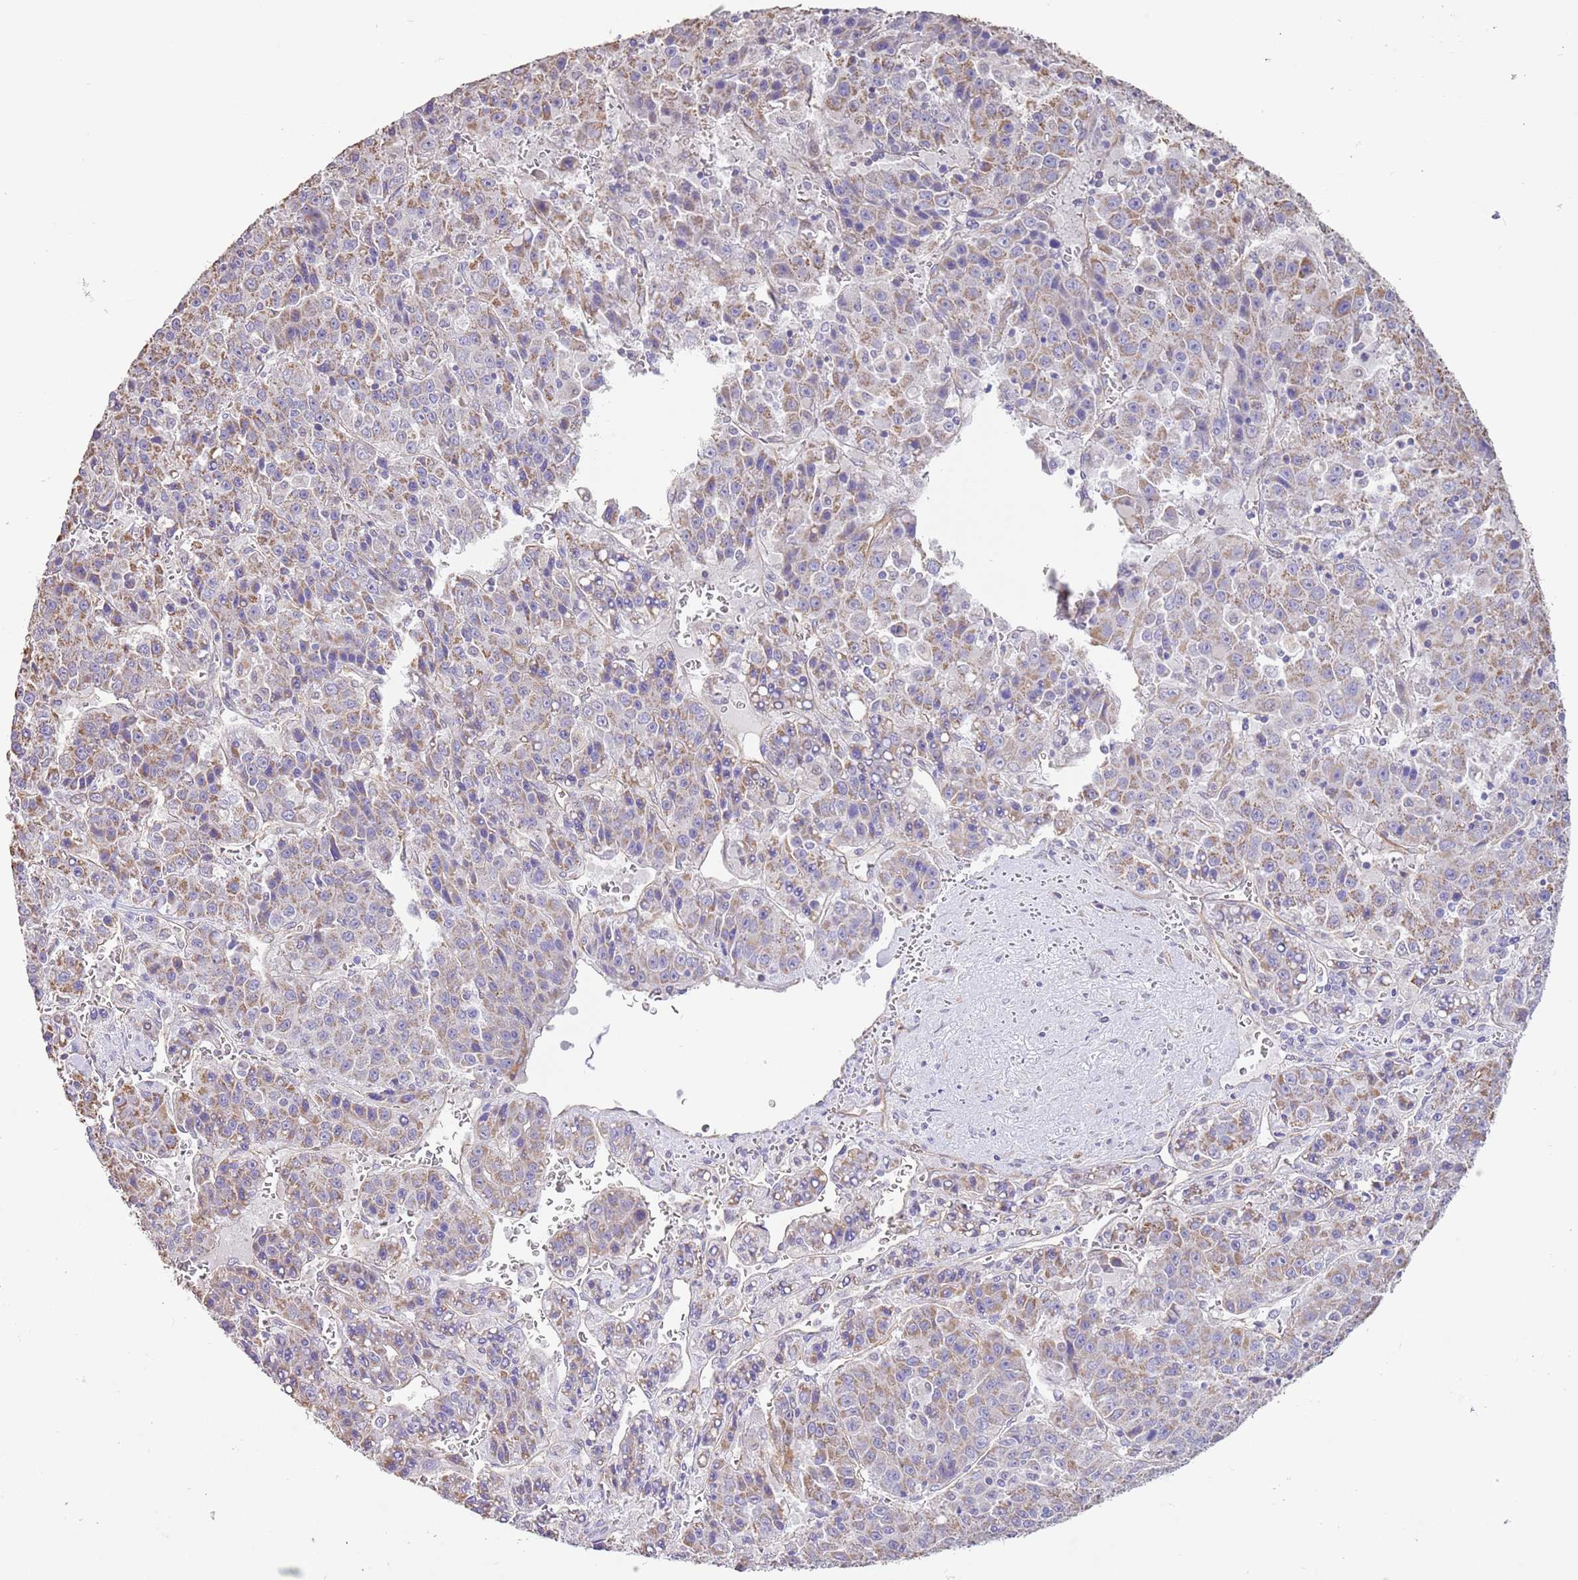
{"staining": {"intensity": "moderate", "quantity": ">75%", "location": "cytoplasmic/membranous"}, "tissue": "liver cancer", "cell_type": "Tumor cells", "image_type": "cancer", "snomed": [{"axis": "morphology", "description": "Carcinoma, Hepatocellular, NOS"}, {"axis": "topography", "description": "Liver"}], "caption": "Immunohistochemistry (IHC) micrograph of neoplastic tissue: liver hepatocellular carcinoma stained using immunohistochemistry (IHC) exhibits medium levels of moderate protein expression localized specifically in the cytoplasmic/membranous of tumor cells, appearing as a cytoplasmic/membranous brown color.", "gene": "DOCK9", "patient": {"sex": "female", "age": 53}}